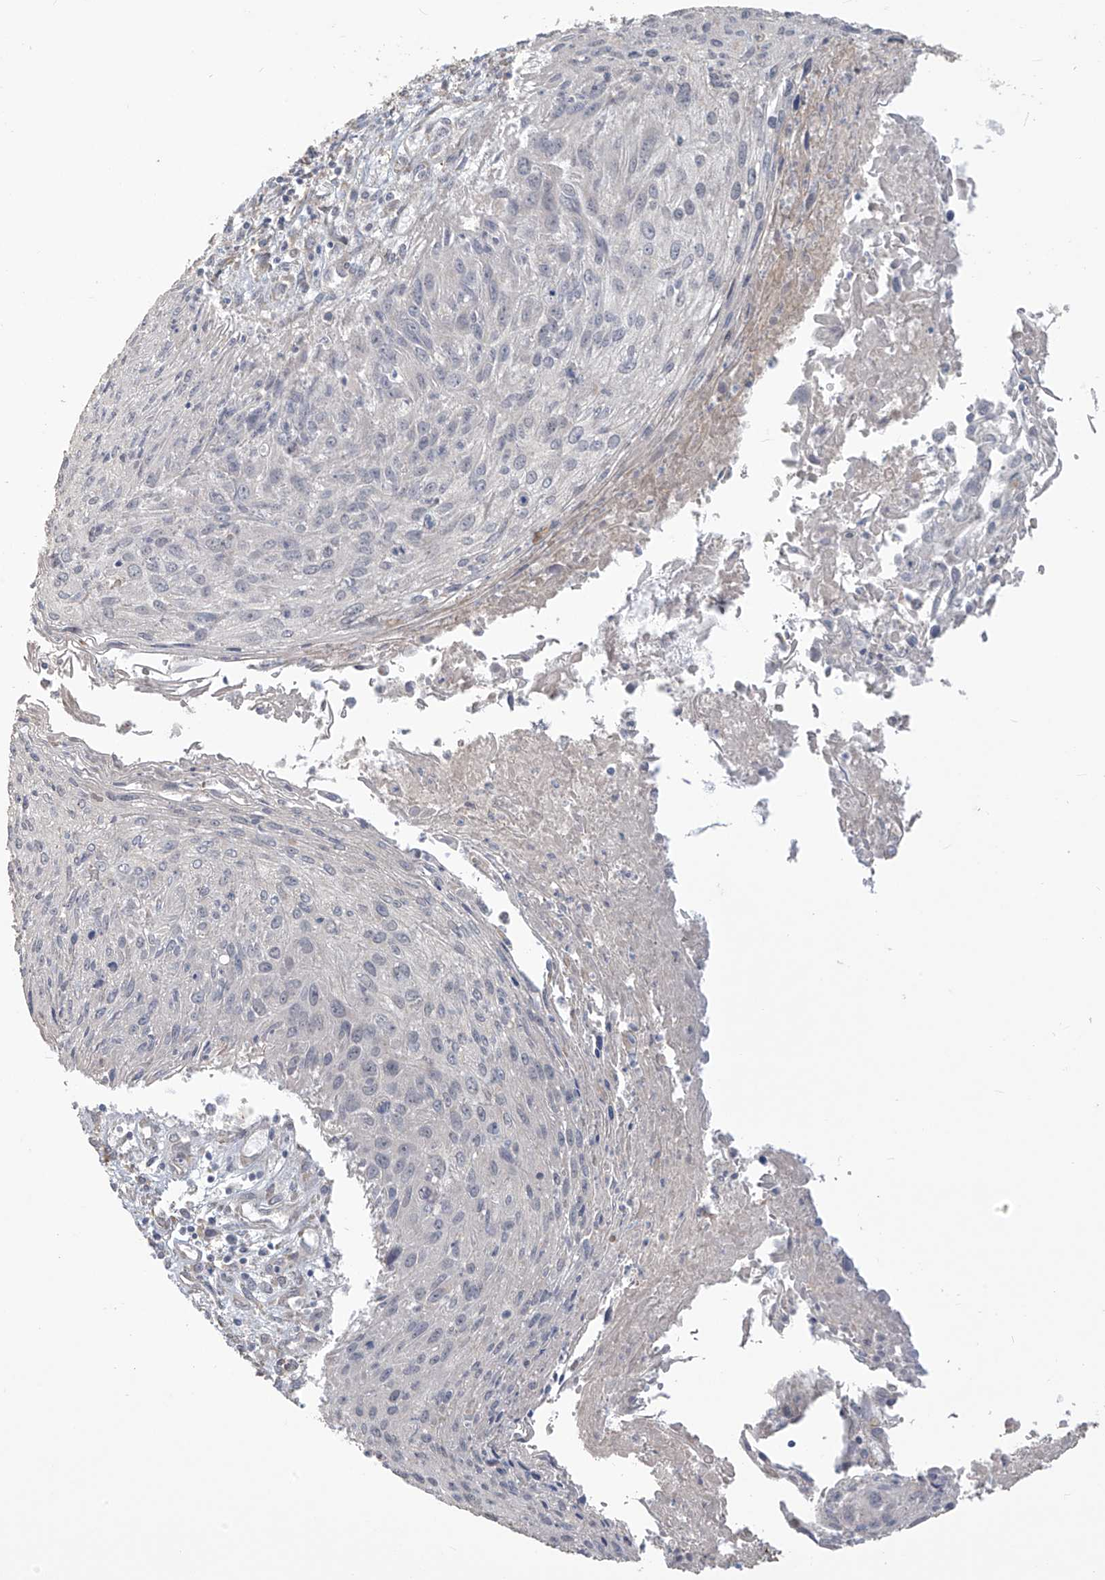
{"staining": {"intensity": "negative", "quantity": "none", "location": "none"}, "tissue": "cervical cancer", "cell_type": "Tumor cells", "image_type": "cancer", "snomed": [{"axis": "morphology", "description": "Squamous cell carcinoma, NOS"}, {"axis": "topography", "description": "Cervix"}], "caption": "Protein analysis of cervical cancer shows no significant expression in tumor cells.", "gene": "MAGIX", "patient": {"sex": "female", "age": 51}}